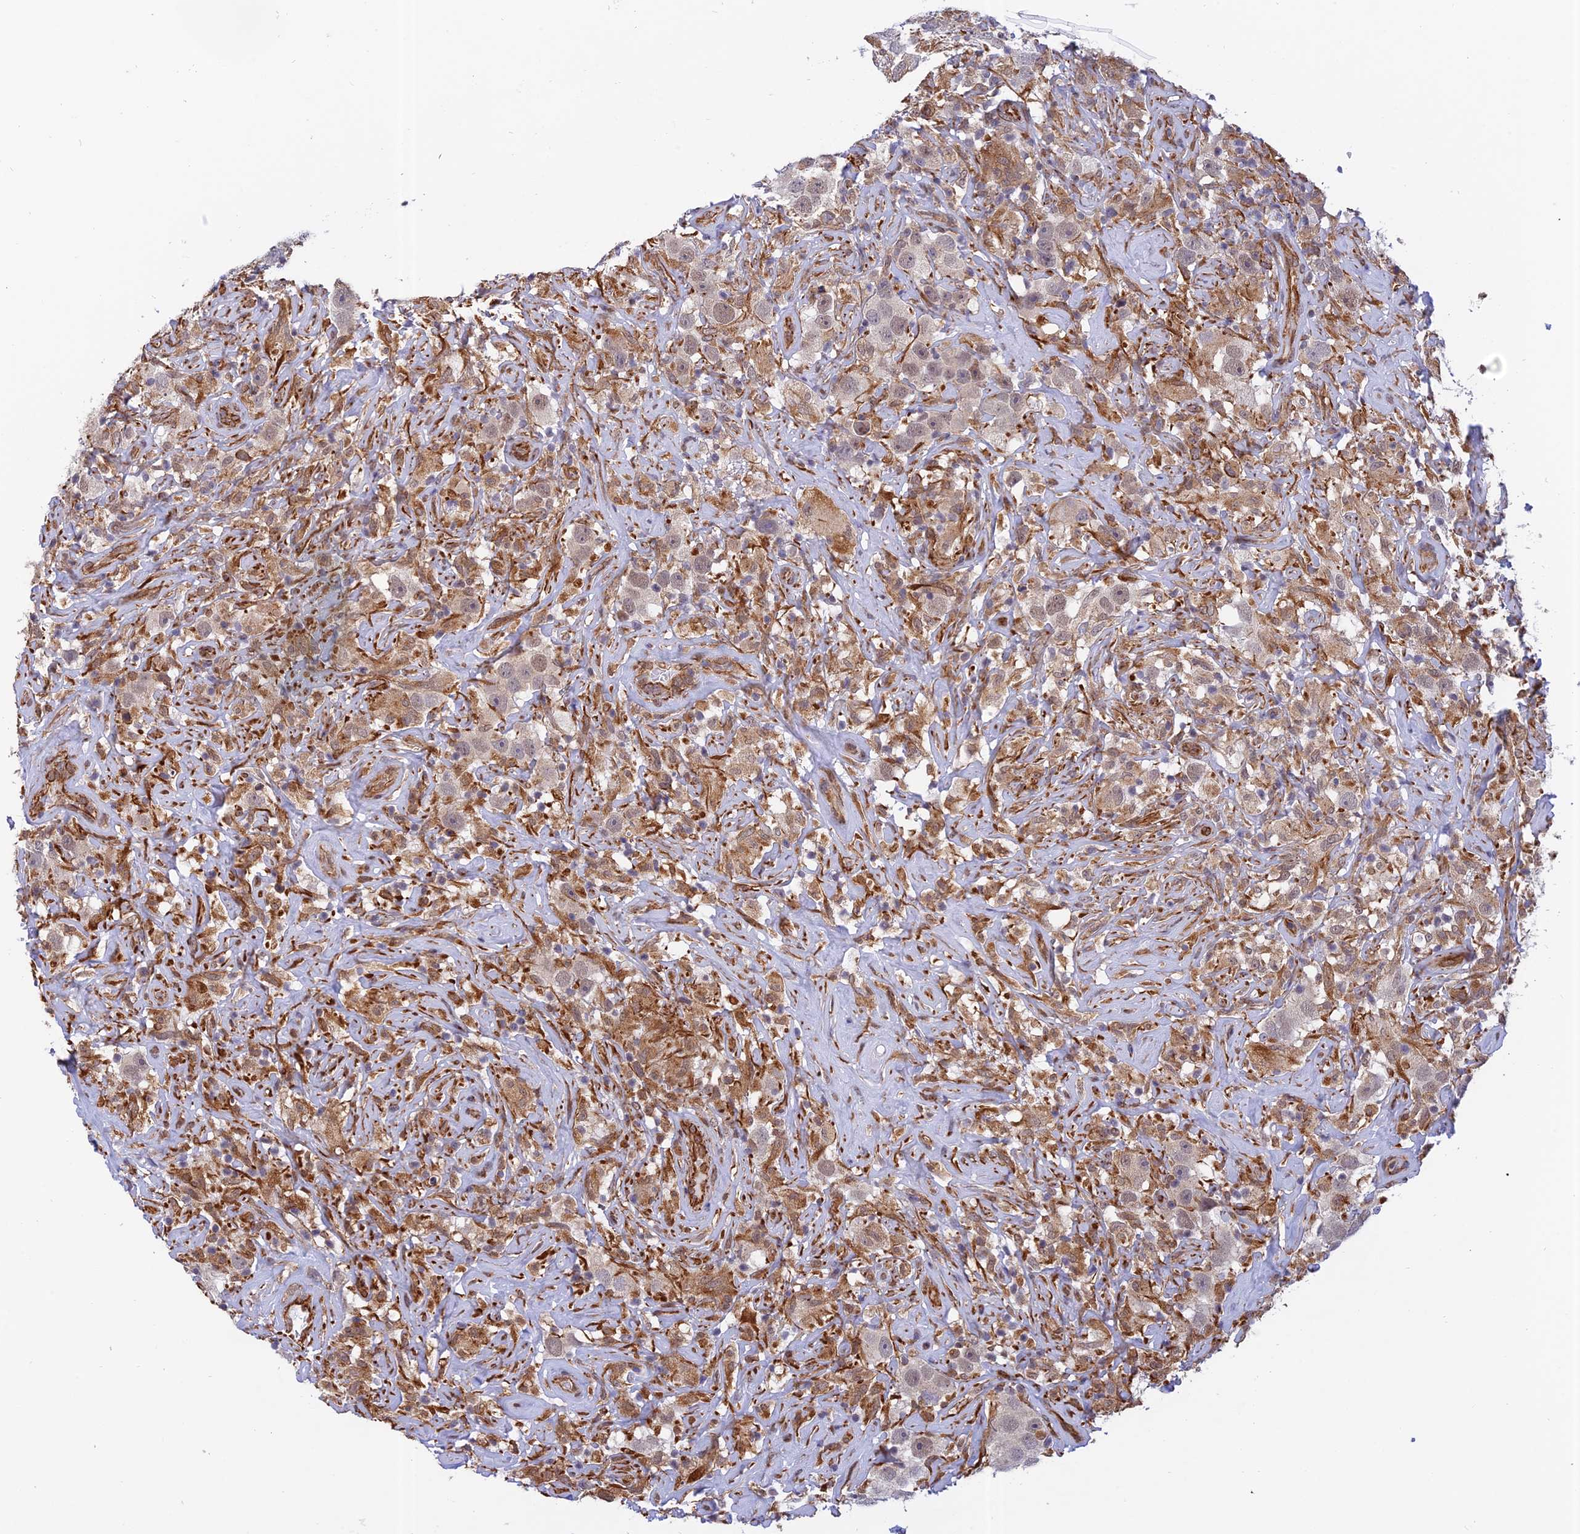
{"staining": {"intensity": "weak", "quantity": "<25%", "location": "nuclear"}, "tissue": "testis cancer", "cell_type": "Tumor cells", "image_type": "cancer", "snomed": [{"axis": "morphology", "description": "Seminoma, NOS"}, {"axis": "topography", "description": "Testis"}], "caption": "Immunohistochemical staining of human testis cancer displays no significant expression in tumor cells.", "gene": "PAGR1", "patient": {"sex": "male", "age": 49}}